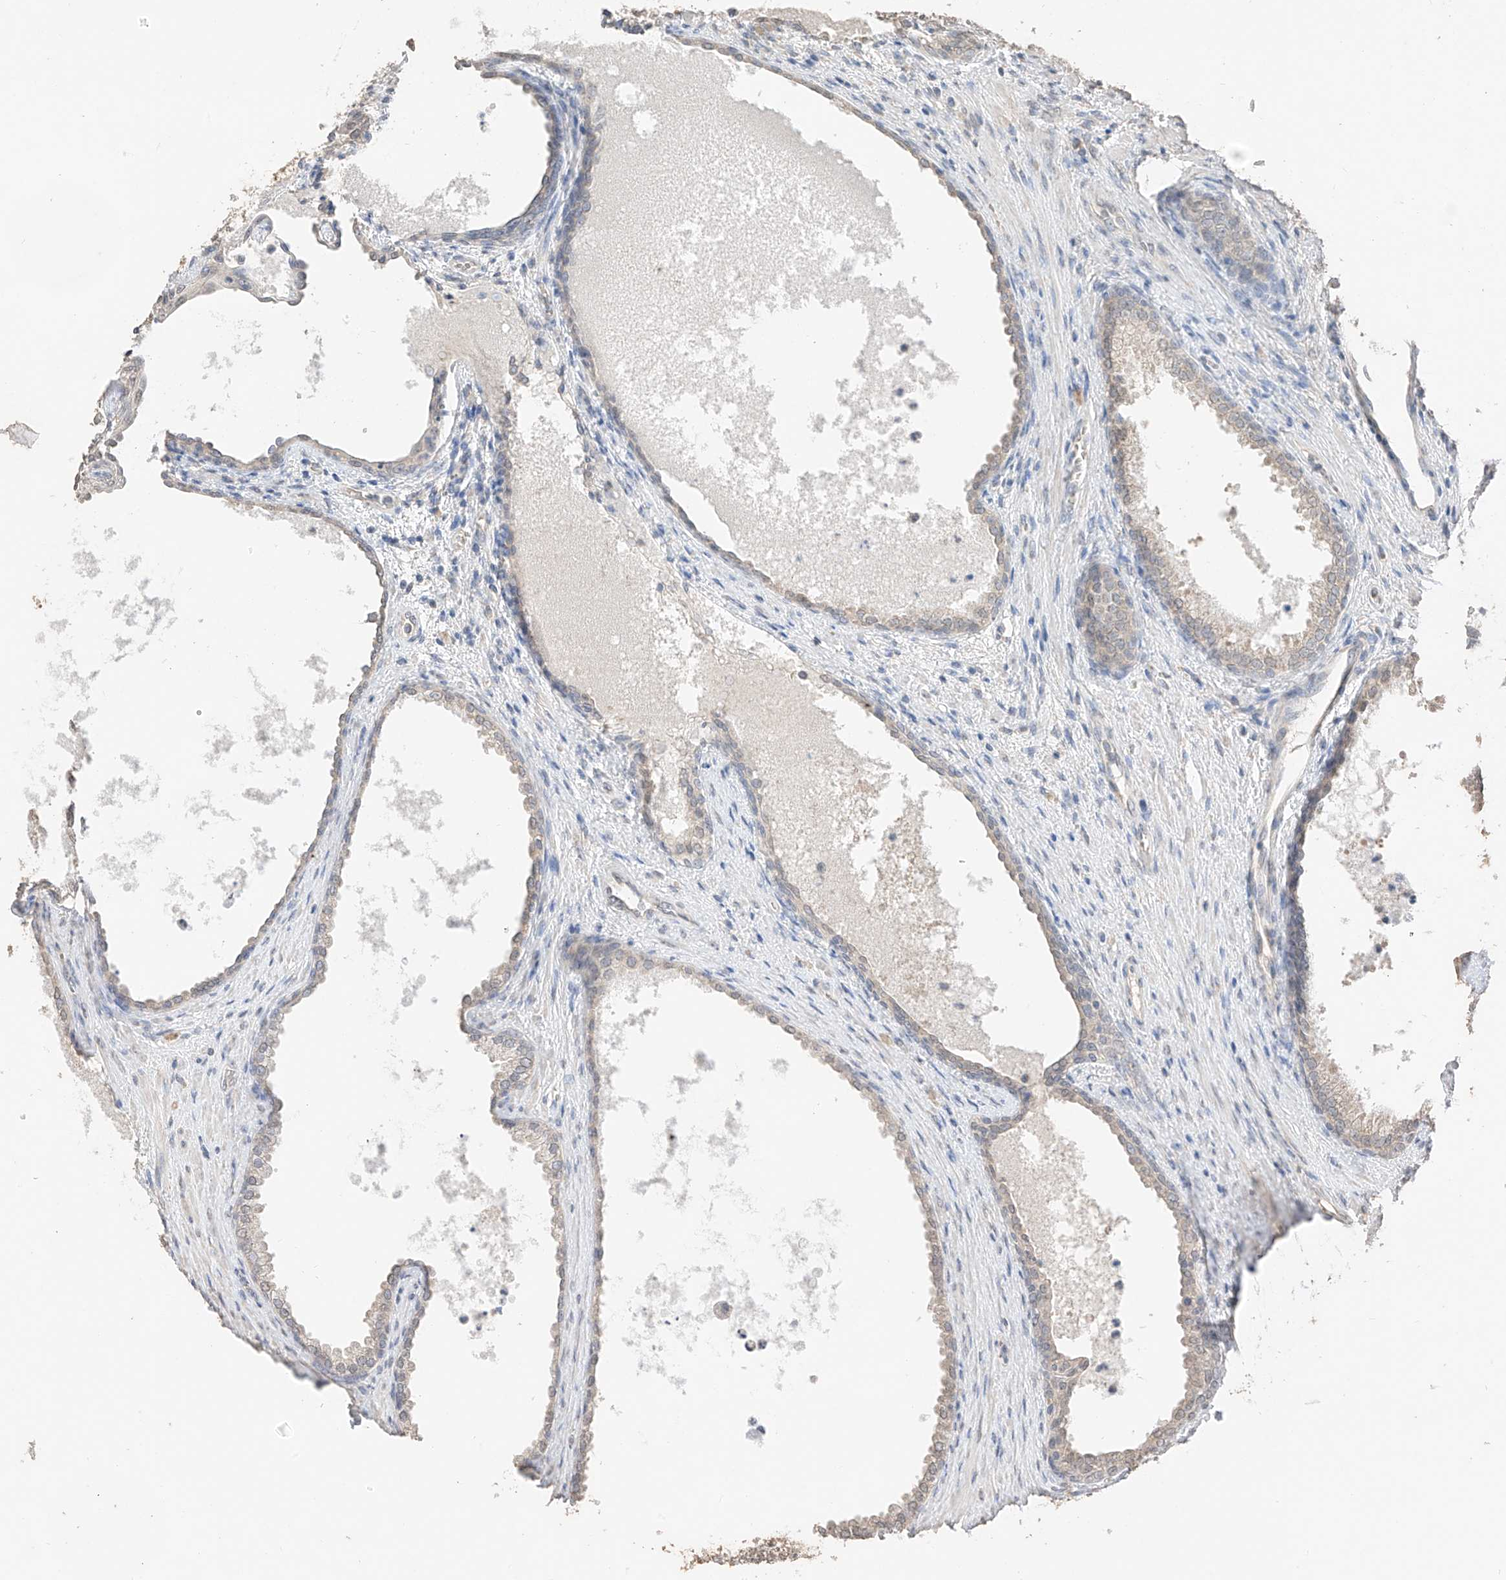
{"staining": {"intensity": "weak", "quantity": "25%-75%", "location": "cytoplasmic/membranous,nuclear"}, "tissue": "prostate", "cell_type": "Glandular cells", "image_type": "normal", "snomed": [{"axis": "morphology", "description": "Normal tissue, NOS"}, {"axis": "topography", "description": "Prostate"}], "caption": "Weak cytoplasmic/membranous,nuclear expression for a protein is present in about 25%-75% of glandular cells of normal prostate using immunohistochemistry.", "gene": "IL22RA2", "patient": {"sex": "male", "age": 76}}